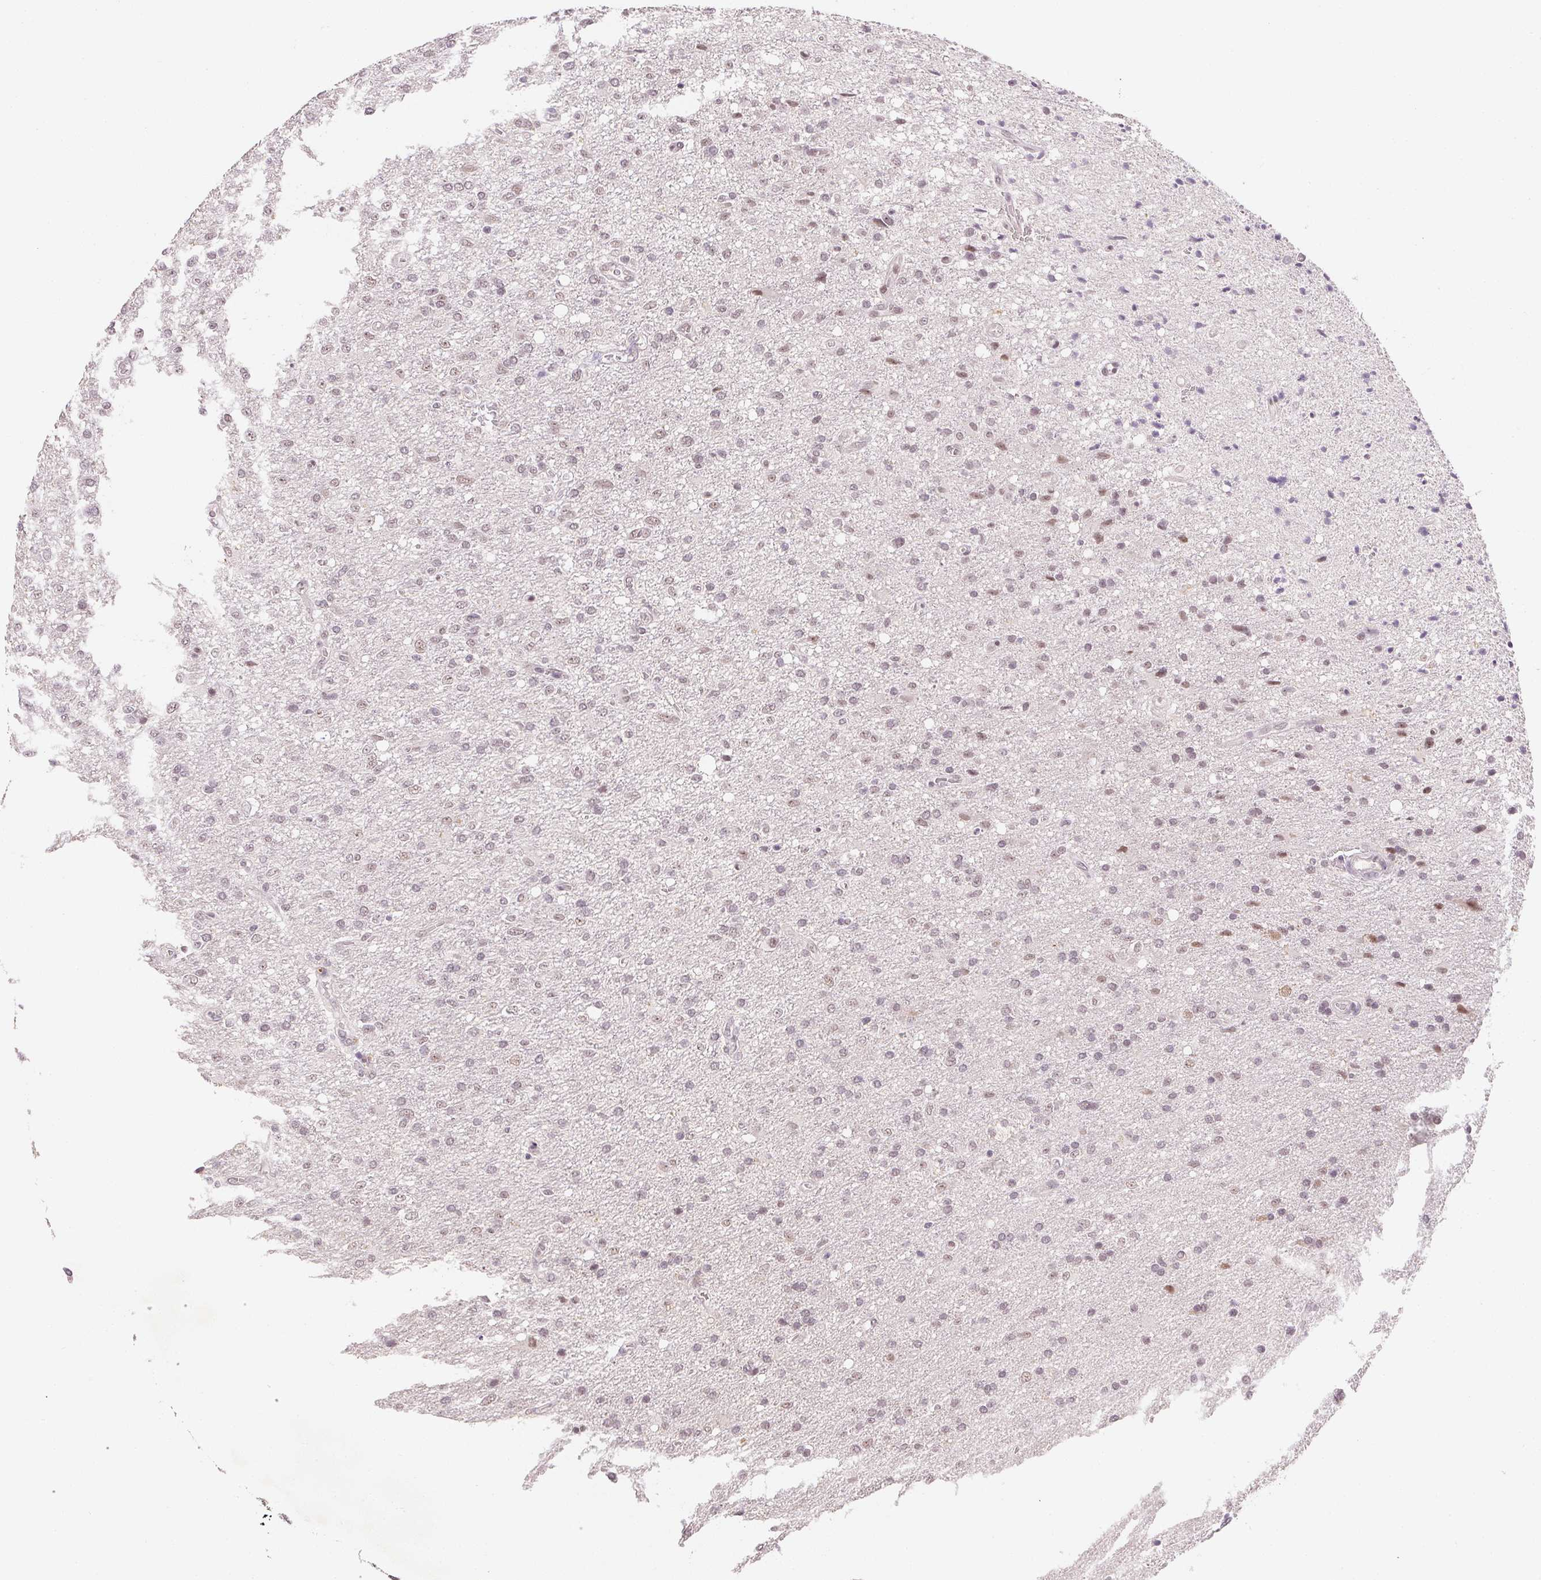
{"staining": {"intensity": "weak", "quantity": "25%-75%", "location": "nuclear"}, "tissue": "glioma", "cell_type": "Tumor cells", "image_type": "cancer", "snomed": [{"axis": "morphology", "description": "Glioma, malignant, Low grade"}, {"axis": "topography", "description": "Brain"}], "caption": "Human low-grade glioma (malignant) stained with a brown dye displays weak nuclear positive staining in approximately 25%-75% of tumor cells.", "gene": "KDM4D", "patient": {"sex": "male", "age": 66}}